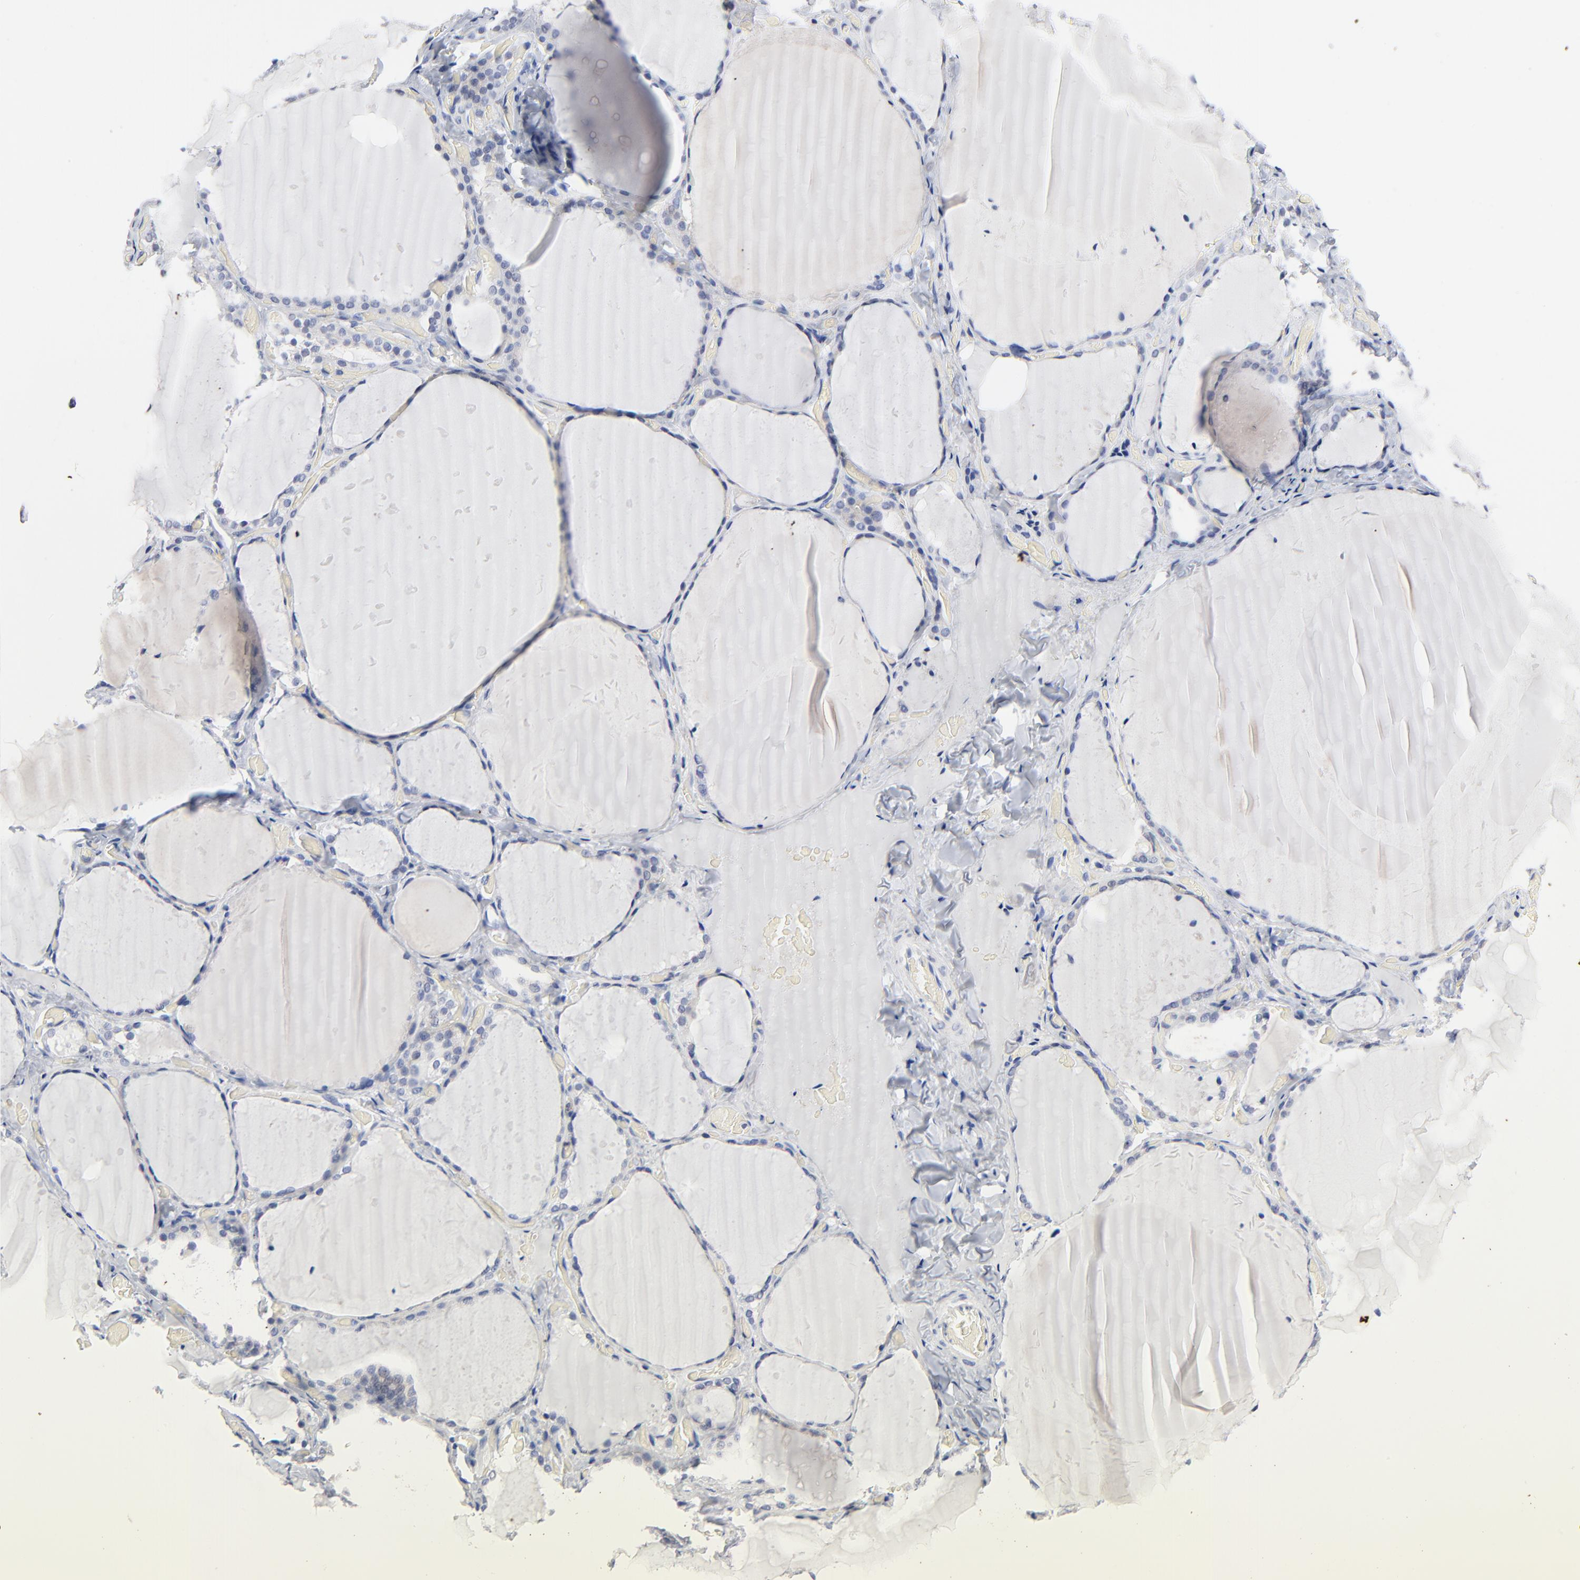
{"staining": {"intensity": "weak", "quantity": "25%-75%", "location": "cytoplasmic/membranous"}, "tissue": "thyroid gland", "cell_type": "Glandular cells", "image_type": "normal", "snomed": [{"axis": "morphology", "description": "Normal tissue, NOS"}, {"axis": "topography", "description": "Thyroid gland"}], "caption": "A high-resolution histopathology image shows immunohistochemistry (IHC) staining of unremarkable thyroid gland, which reveals weak cytoplasmic/membranous positivity in approximately 25%-75% of glandular cells. (DAB IHC, brown staining for protein, blue staining for nuclei).", "gene": "AADAC", "patient": {"sex": "female", "age": 22}}